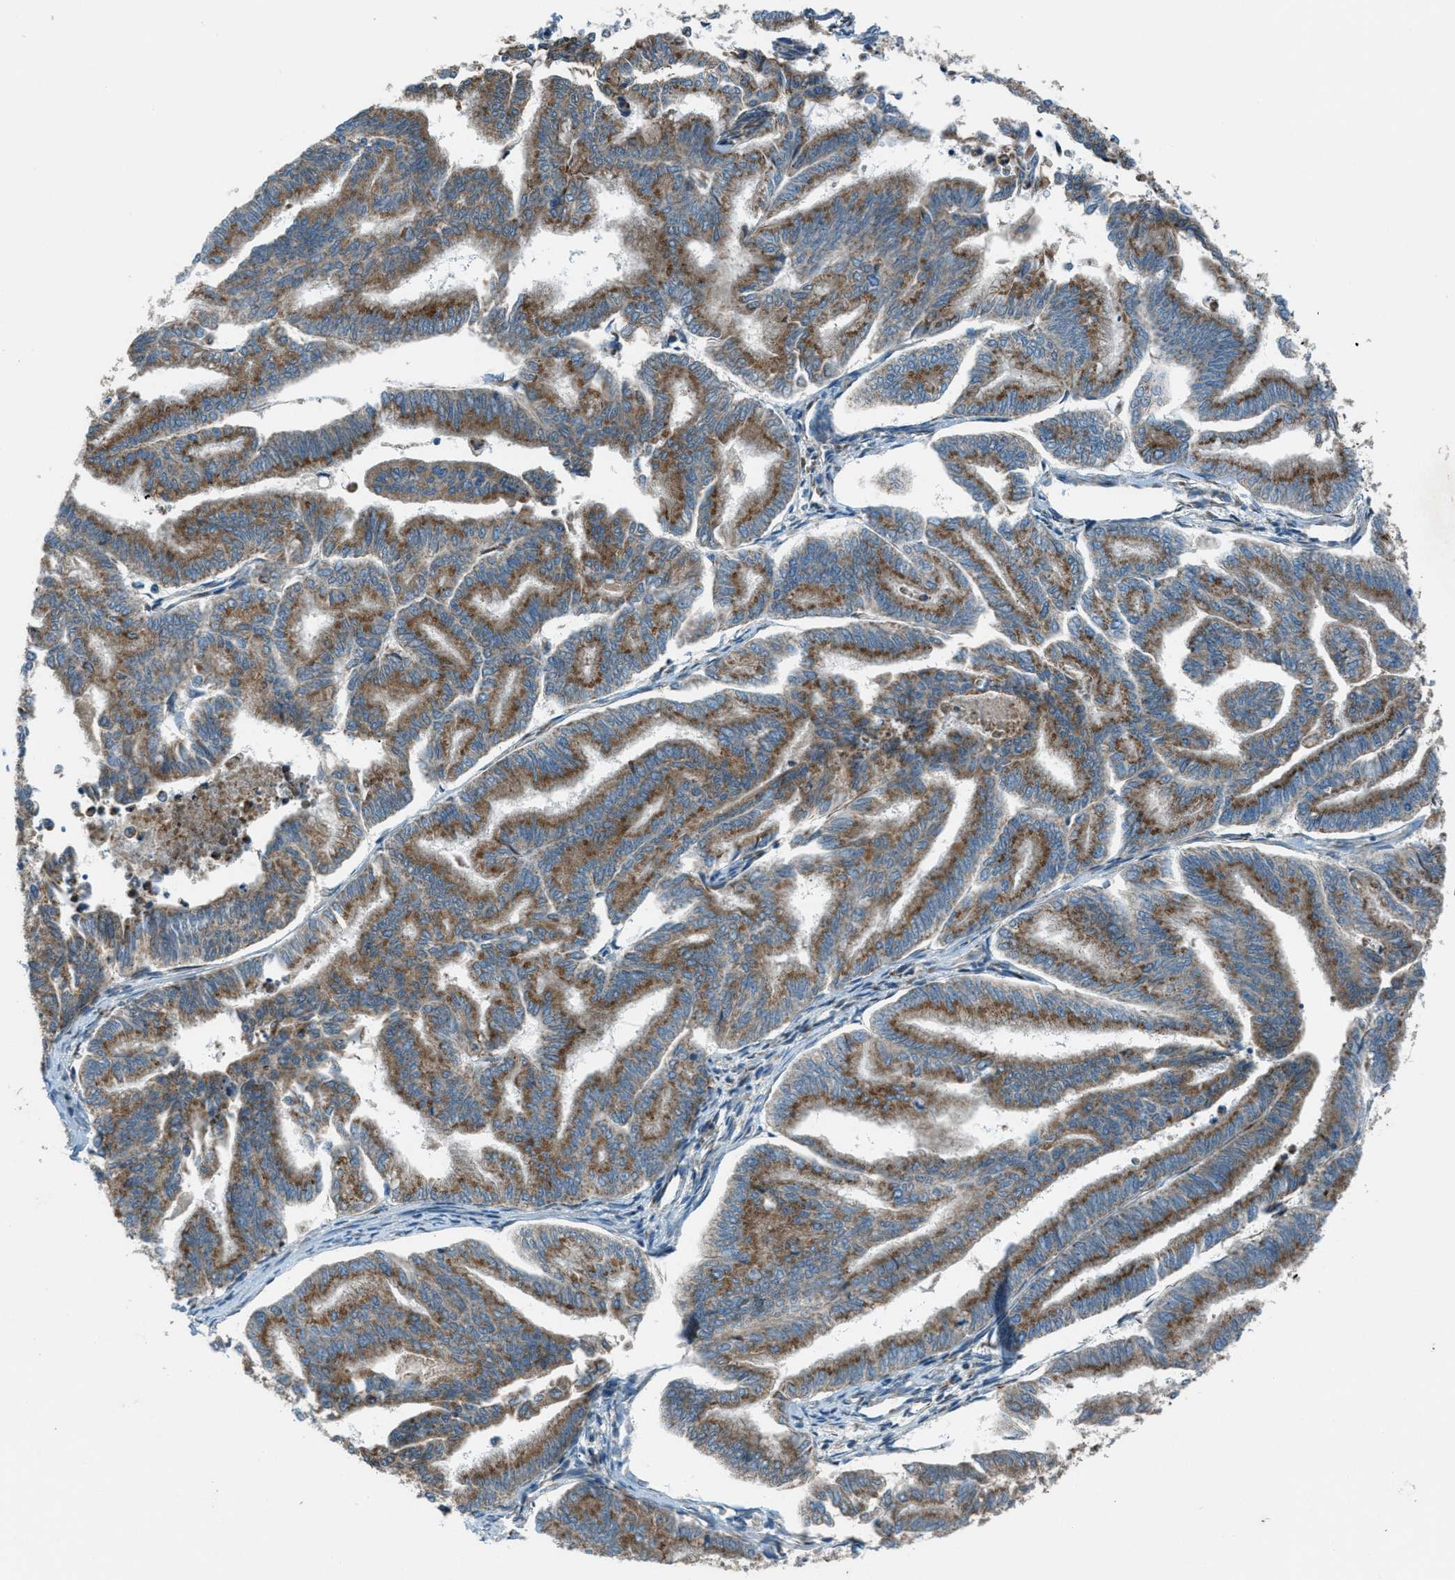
{"staining": {"intensity": "moderate", "quantity": ">75%", "location": "cytoplasmic/membranous"}, "tissue": "endometrial cancer", "cell_type": "Tumor cells", "image_type": "cancer", "snomed": [{"axis": "morphology", "description": "Adenocarcinoma, NOS"}, {"axis": "topography", "description": "Endometrium"}], "caption": "Adenocarcinoma (endometrial) tissue exhibits moderate cytoplasmic/membranous positivity in approximately >75% of tumor cells, visualized by immunohistochemistry. (DAB IHC with brightfield microscopy, high magnification).", "gene": "BCKDK", "patient": {"sex": "female", "age": 79}}